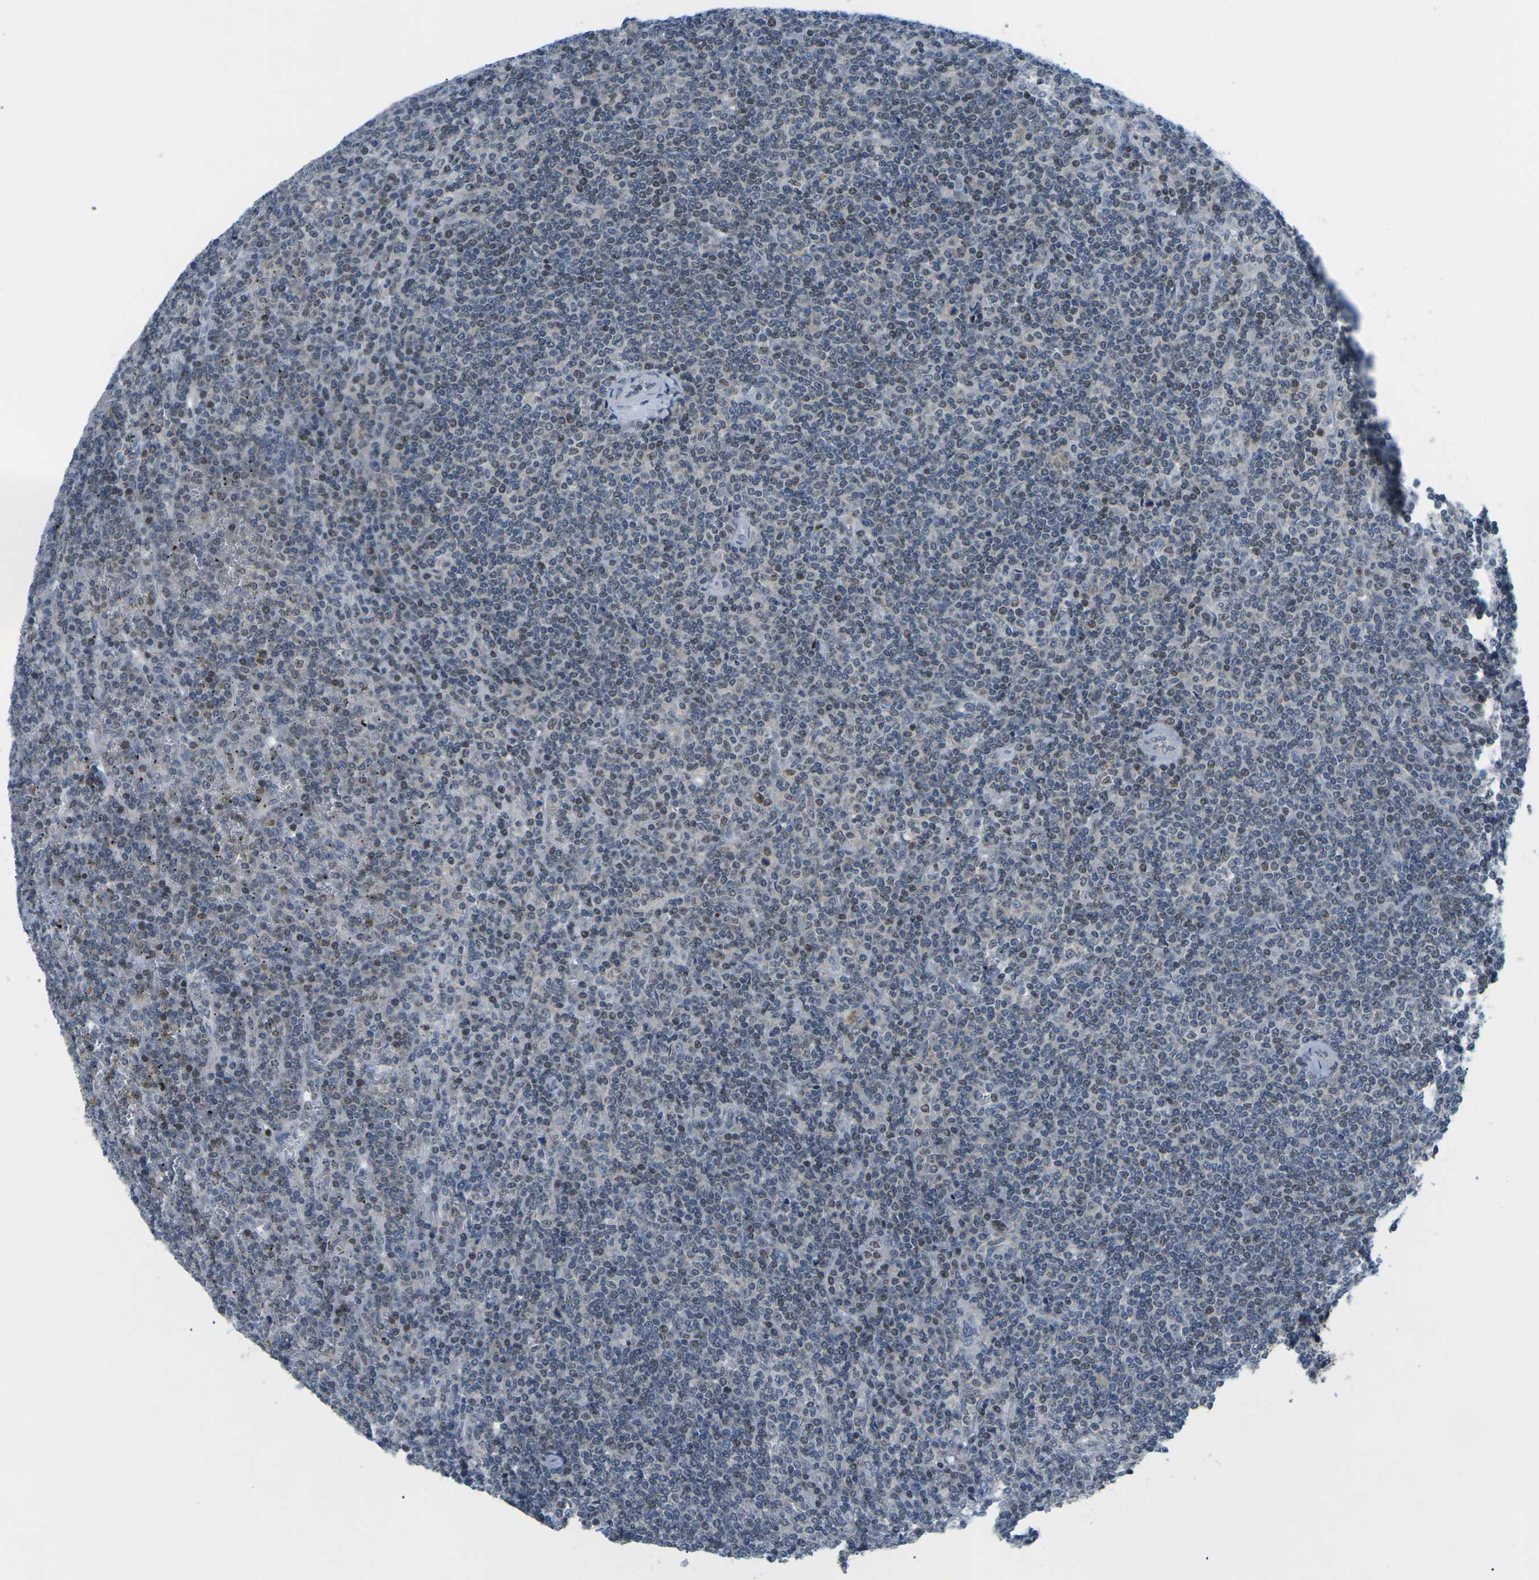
{"staining": {"intensity": "weak", "quantity": "25%-75%", "location": "nuclear"}, "tissue": "lymphoma", "cell_type": "Tumor cells", "image_type": "cancer", "snomed": [{"axis": "morphology", "description": "Malignant lymphoma, non-Hodgkin's type, Low grade"}, {"axis": "topography", "description": "Spleen"}], "caption": "Tumor cells exhibit low levels of weak nuclear expression in about 25%-75% of cells in lymphoma.", "gene": "MBNL1", "patient": {"sex": "female", "age": 19}}